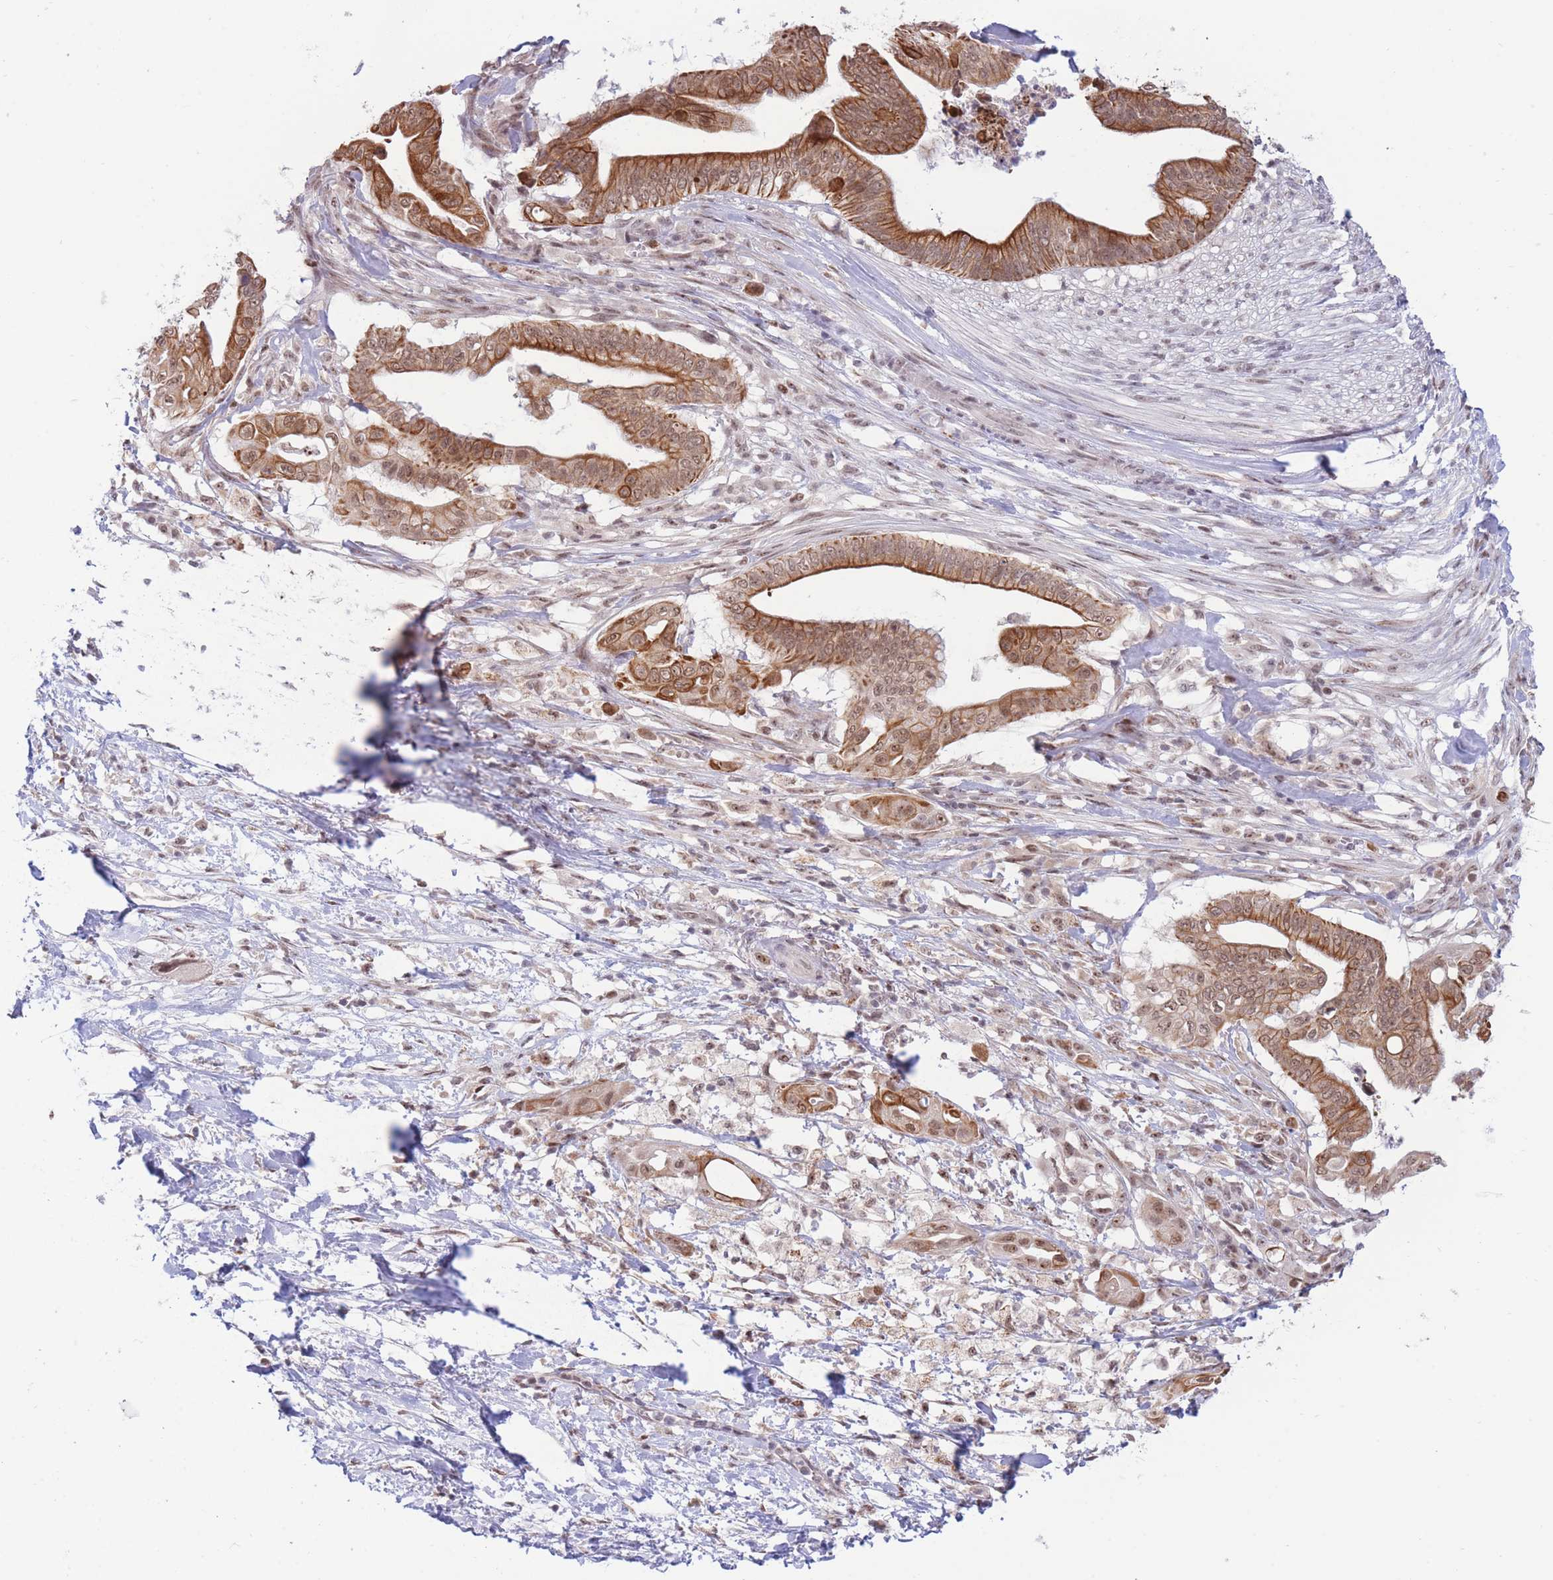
{"staining": {"intensity": "moderate", "quantity": ">75%", "location": "cytoplasmic/membranous,nuclear"}, "tissue": "pancreatic cancer", "cell_type": "Tumor cells", "image_type": "cancer", "snomed": [{"axis": "morphology", "description": "Adenocarcinoma, NOS"}, {"axis": "topography", "description": "Pancreas"}], "caption": "A histopathology image of adenocarcinoma (pancreatic) stained for a protein displays moderate cytoplasmic/membranous and nuclear brown staining in tumor cells.", "gene": "TARBP2", "patient": {"sex": "male", "age": 68}}